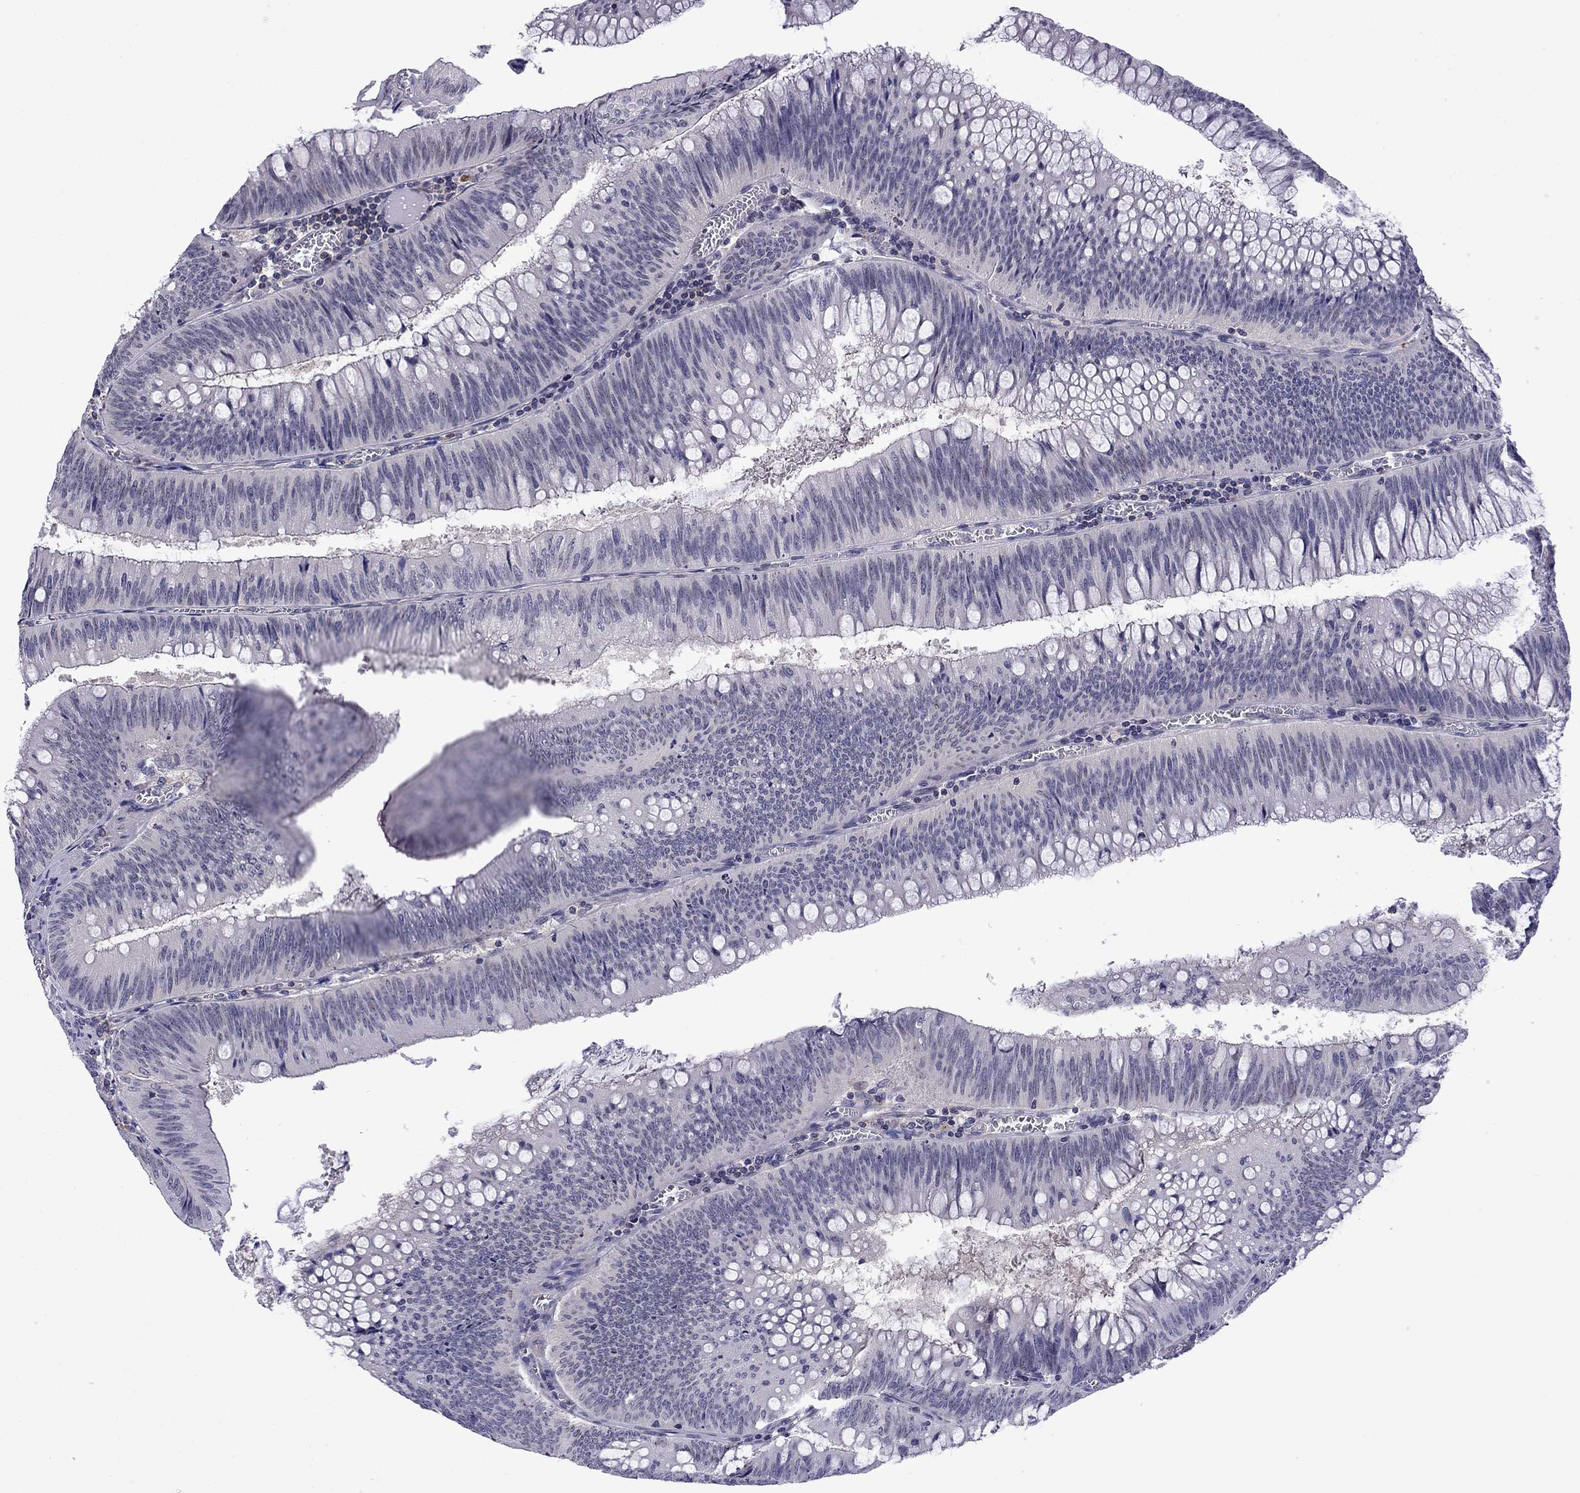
{"staining": {"intensity": "negative", "quantity": "none", "location": "none"}, "tissue": "colorectal cancer", "cell_type": "Tumor cells", "image_type": "cancer", "snomed": [{"axis": "morphology", "description": "Adenocarcinoma, NOS"}, {"axis": "topography", "description": "Rectum"}], "caption": "Tumor cells show no significant protein expression in adenocarcinoma (colorectal).", "gene": "PRR18", "patient": {"sex": "female", "age": 72}}